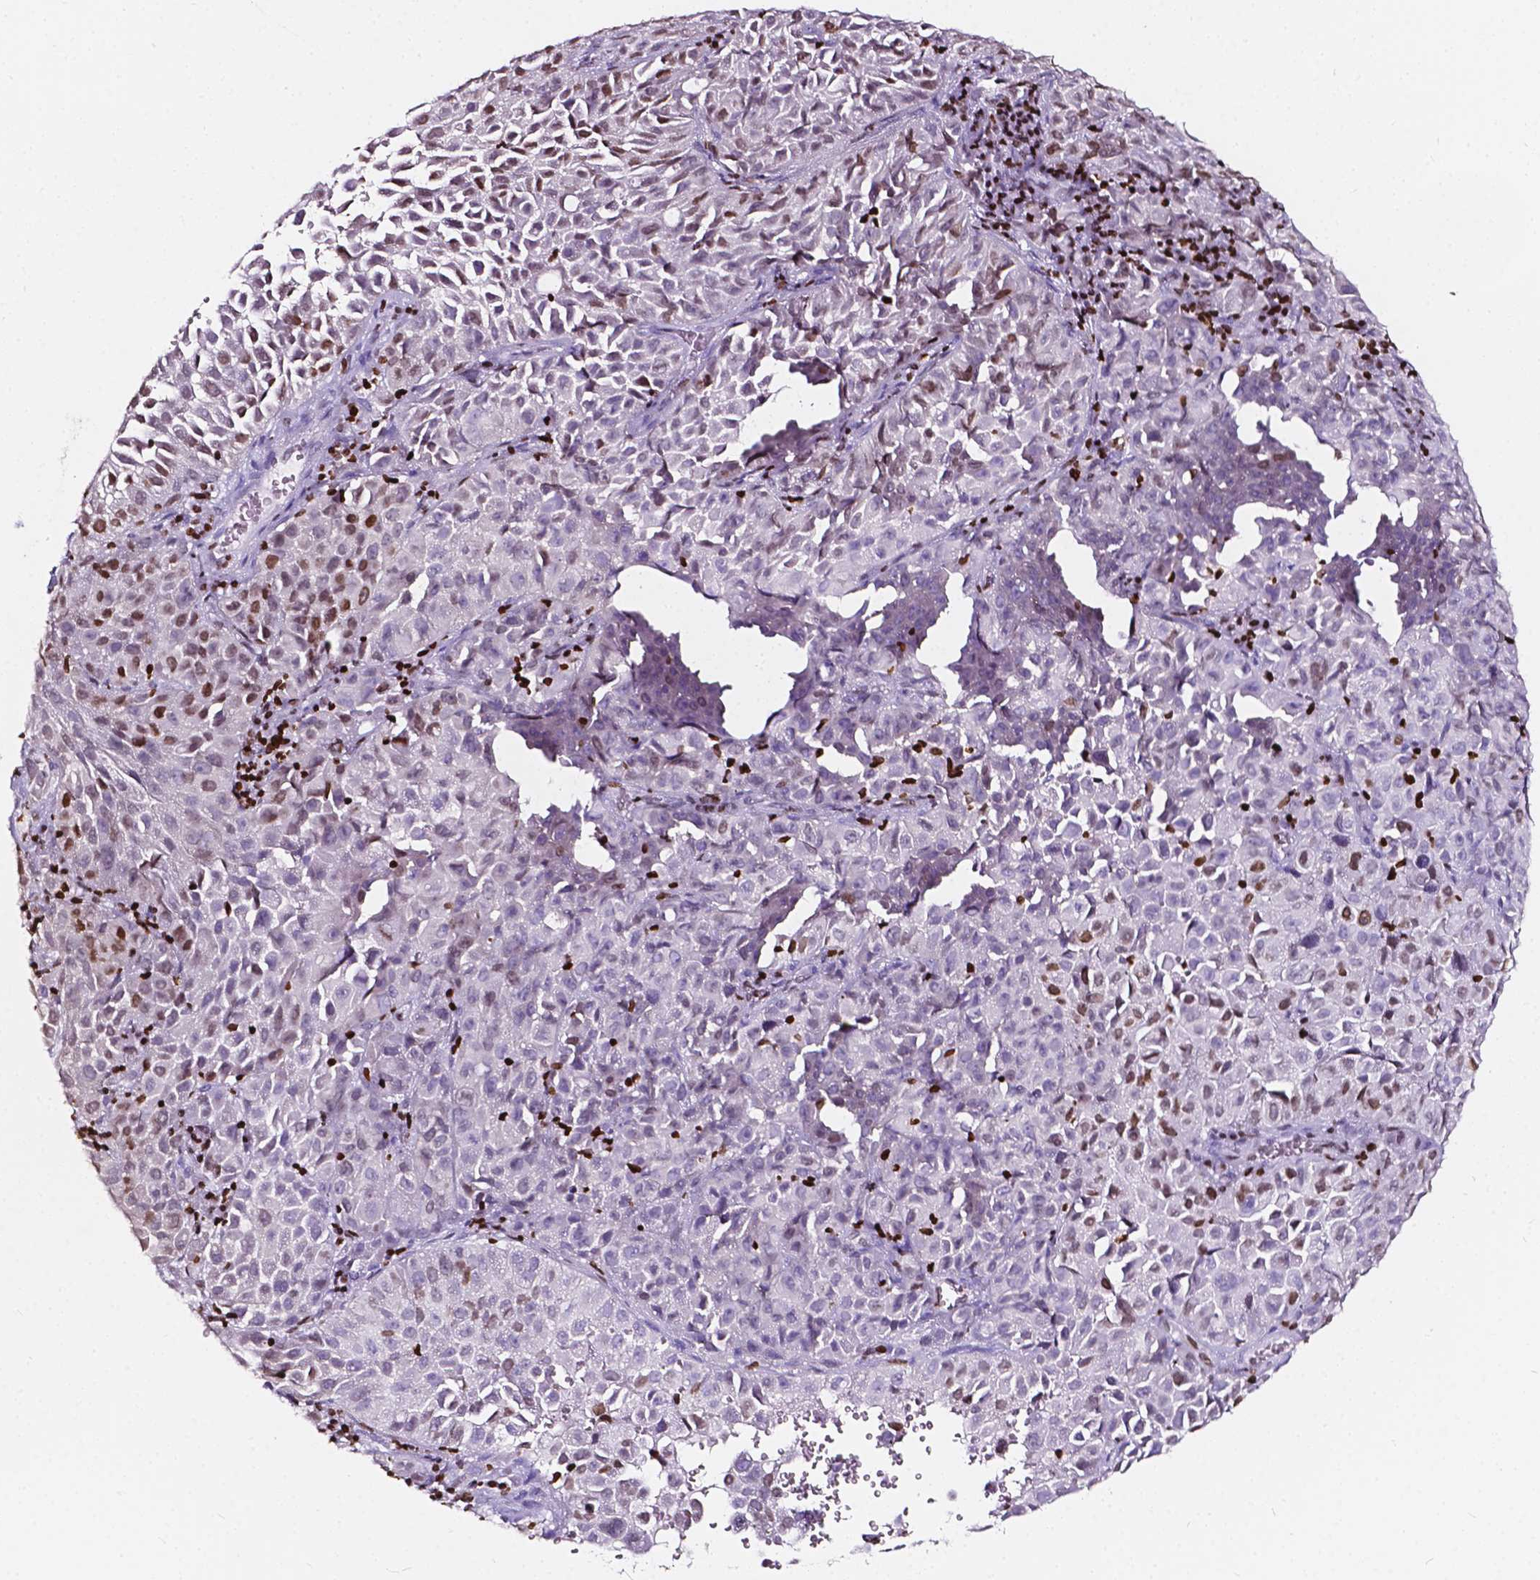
{"staining": {"intensity": "moderate", "quantity": "<25%", "location": "nuclear"}, "tissue": "cervical cancer", "cell_type": "Tumor cells", "image_type": "cancer", "snomed": [{"axis": "morphology", "description": "Squamous cell carcinoma, NOS"}, {"axis": "topography", "description": "Cervix"}], "caption": "DAB immunohistochemical staining of human cervical cancer (squamous cell carcinoma) exhibits moderate nuclear protein staining in about <25% of tumor cells.", "gene": "CBY3", "patient": {"sex": "female", "age": 55}}